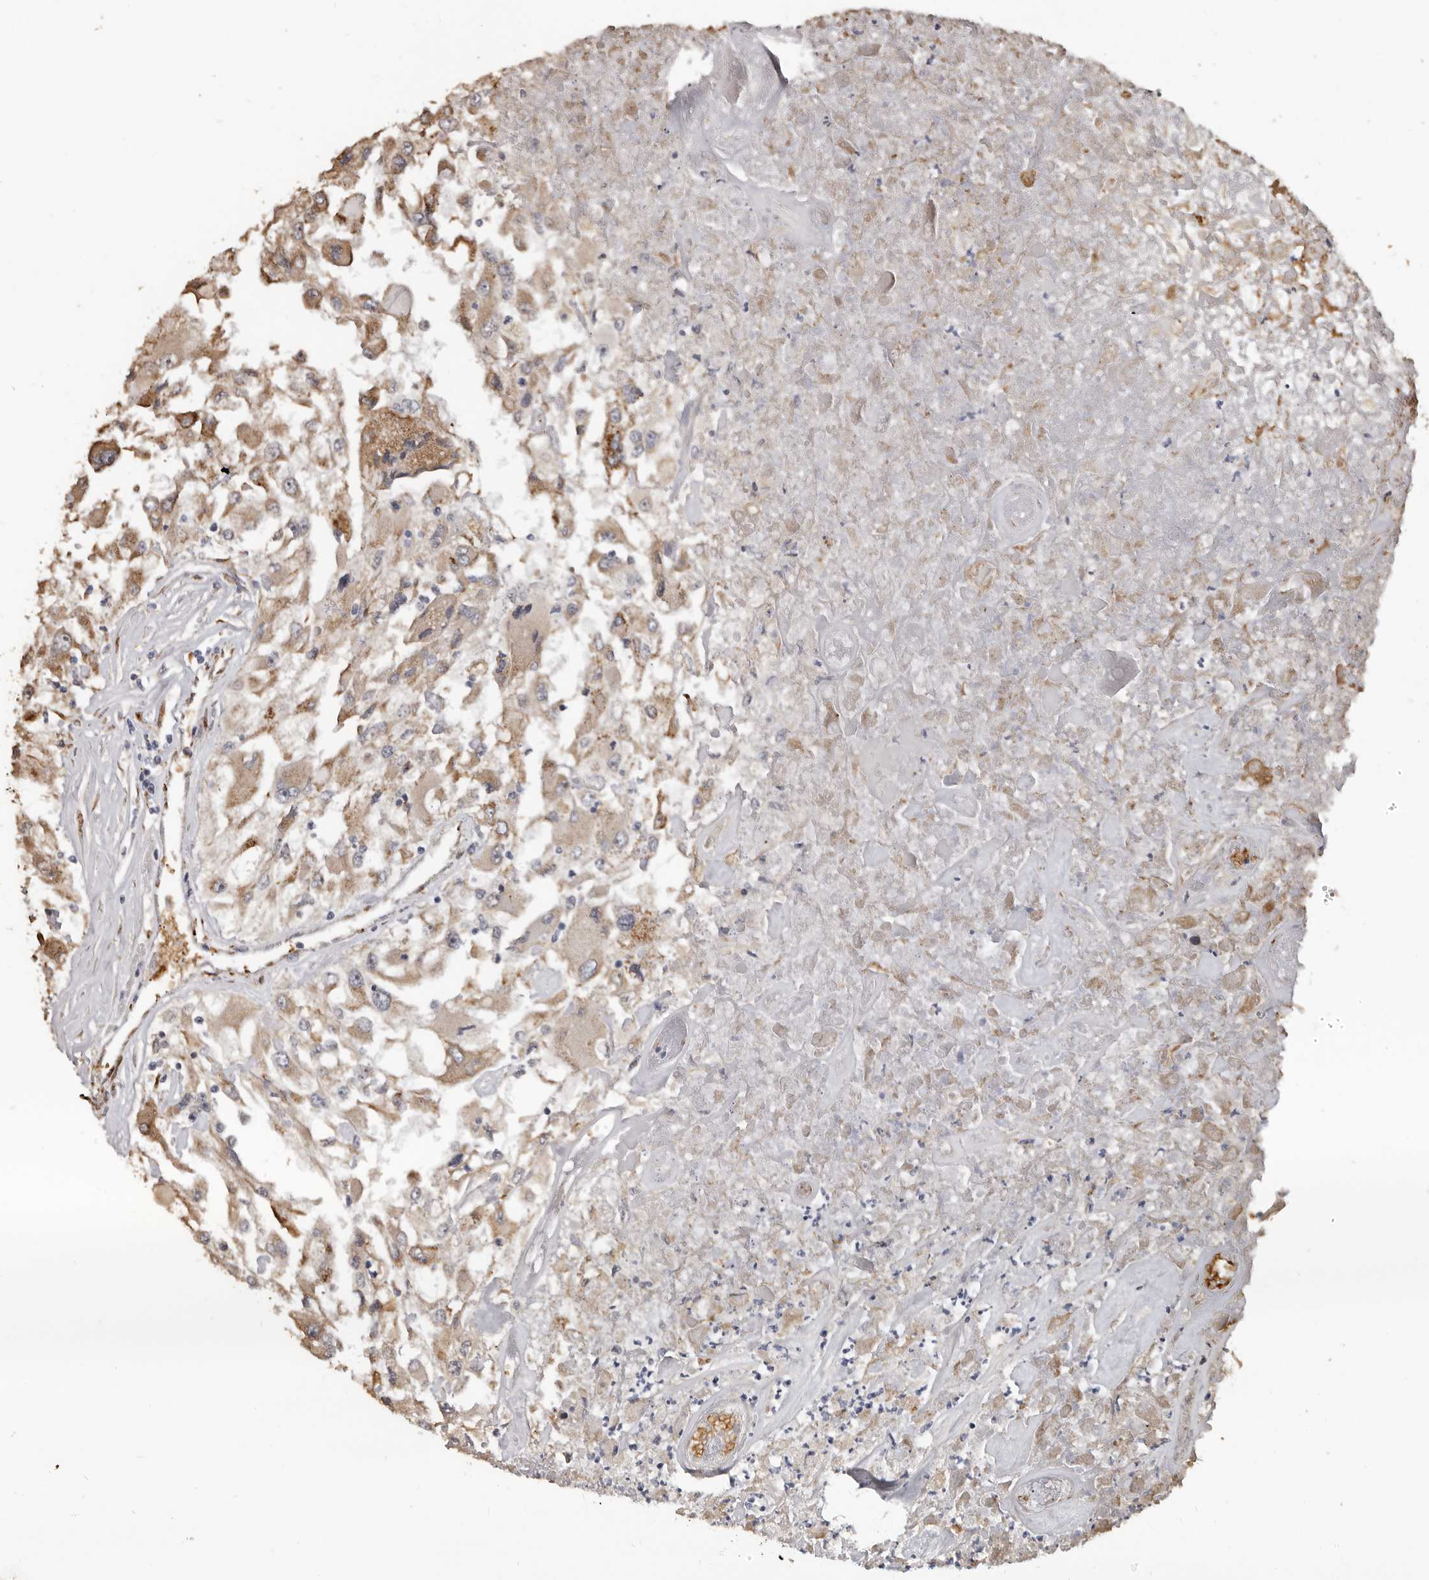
{"staining": {"intensity": "weak", "quantity": ">75%", "location": "cytoplasmic/membranous"}, "tissue": "renal cancer", "cell_type": "Tumor cells", "image_type": "cancer", "snomed": [{"axis": "morphology", "description": "Adenocarcinoma, NOS"}, {"axis": "topography", "description": "Kidney"}], "caption": "A low amount of weak cytoplasmic/membranous expression is seen in approximately >75% of tumor cells in adenocarcinoma (renal) tissue.", "gene": "ENTREP1", "patient": {"sex": "female", "age": 52}}